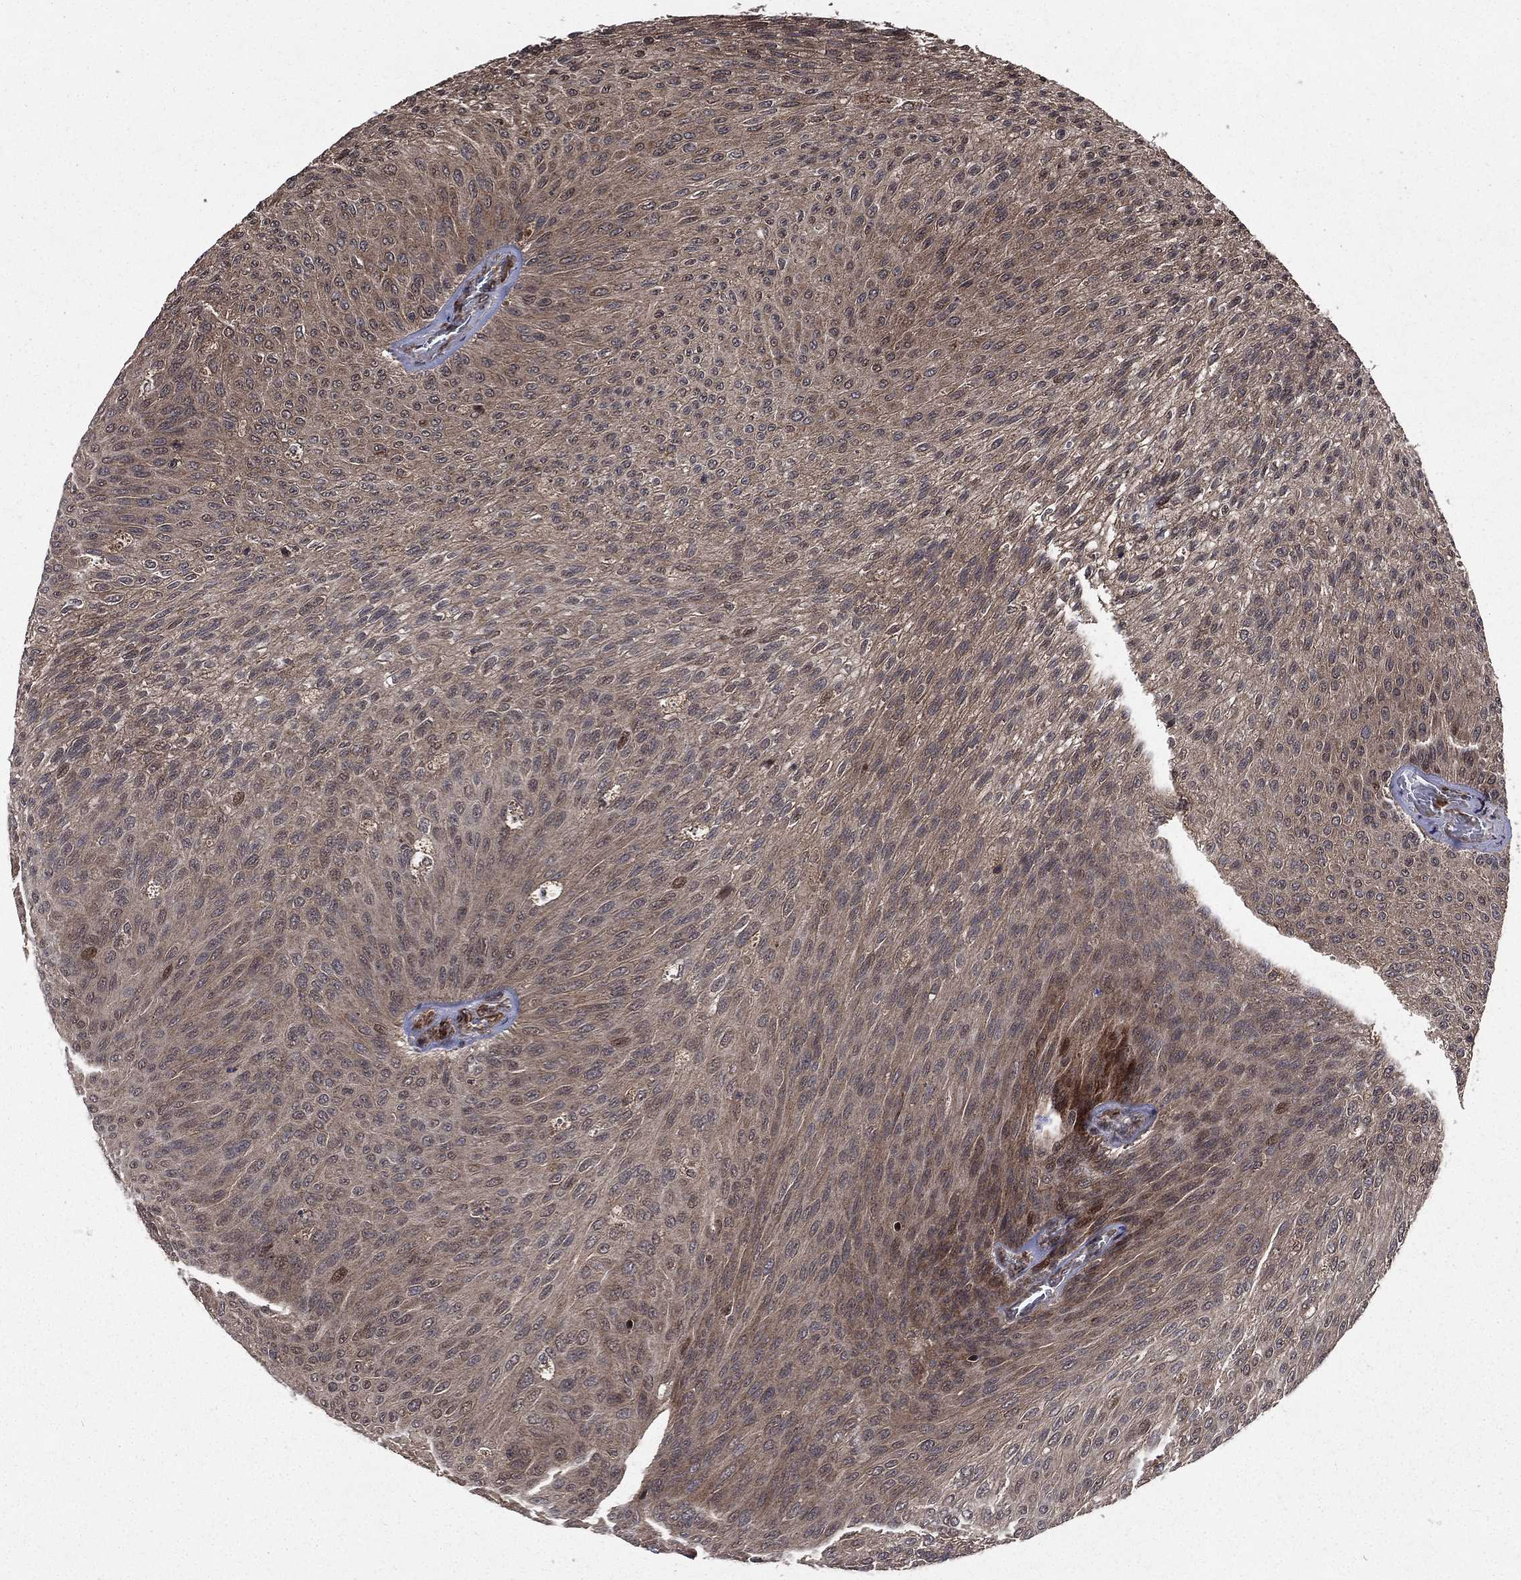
{"staining": {"intensity": "weak", "quantity": "<25%", "location": "cytoplasmic/membranous,nuclear"}, "tissue": "urothelial cancer", "cell_type": "Tumor cells", "image_type": "cancer", "snomed": [{"axis": "morphology", "description": "Urothelial carcinoma, Low grade"}, {"axis": "topography", "description": "Ureter, NOS"}, {"axis": "topography", "description": "Urinary bladder"}], "caption": "This is a micrograph of immunohistochemistry staining of urothelial cancer, which shows no expression in tumor cells.", "gene": "LENG8", "patient": {"sex": "male", "age": 78}}